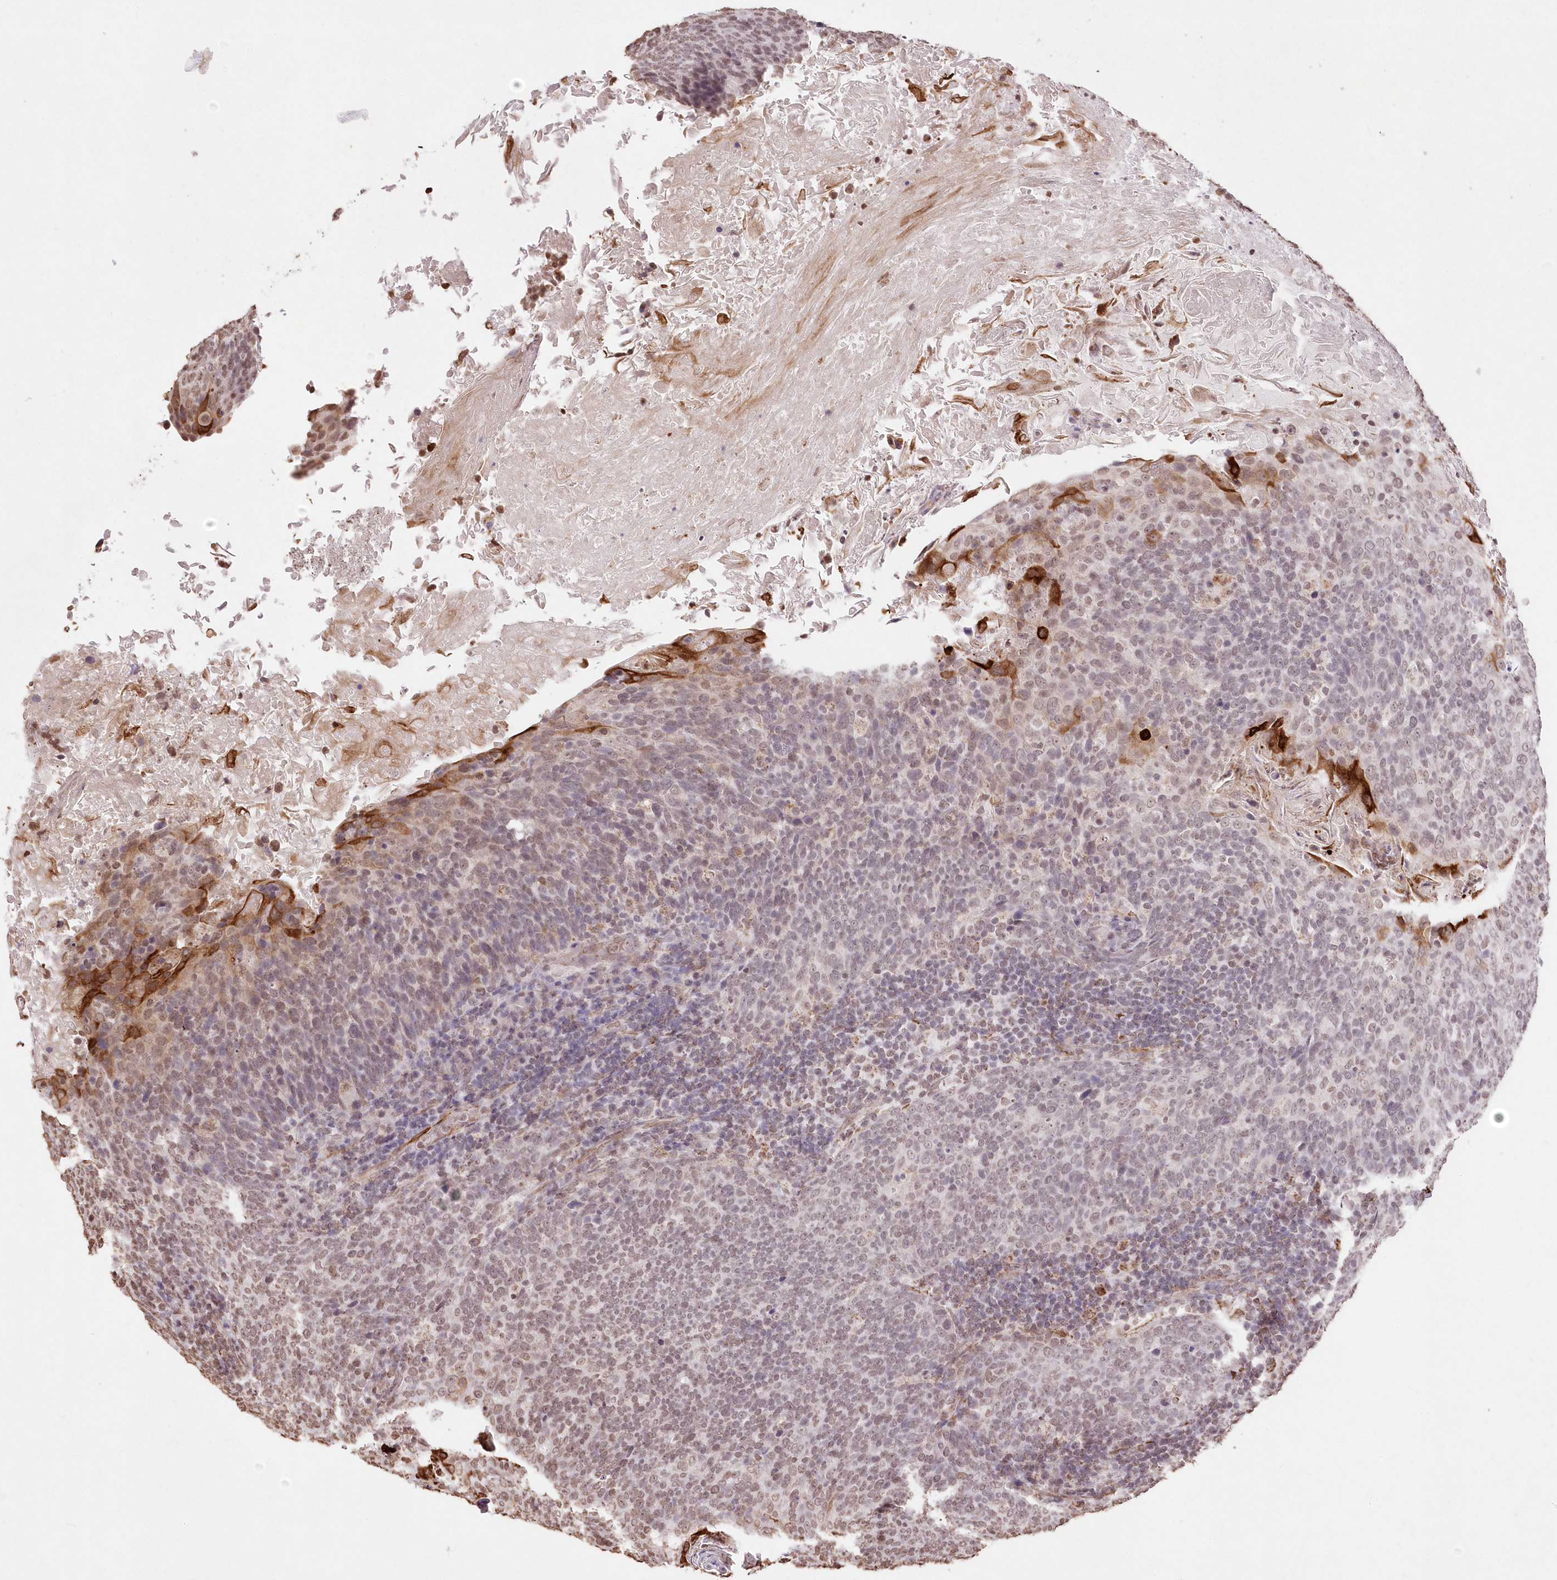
{"staining": {"intensity": "moderate", "quantity": "<25%", "location": "cytoplasmic/membranous,nuclear"}, "tissue": "head and neck cancer", "cell_type": "Tumor cells", "image_type": "cancer", "snomed": [{"axis": "morphology", "description": "Squamous cell carcinoma, NOS"}, {"axis": "morphology", "description": "Squamous cell carcinoma, metastatic, NOS"}, {"axis": "topography", "description": "Lymph node"}, {"axis": "topography", "description": "Head-Neck"}], "caption": "Tumor cells display low levels of moderate cytoplasmic/membranous and nuclear staining in approximately <25% of cells in human metastatic squamous cell carcinoma (head and neck). The staining was performed using DAB, with brown indicating positive protein expression. Nuclei are stained blue with hematoxylin.", "gene": "RBM27", "patient": {"sex": "male", "age": 62}}